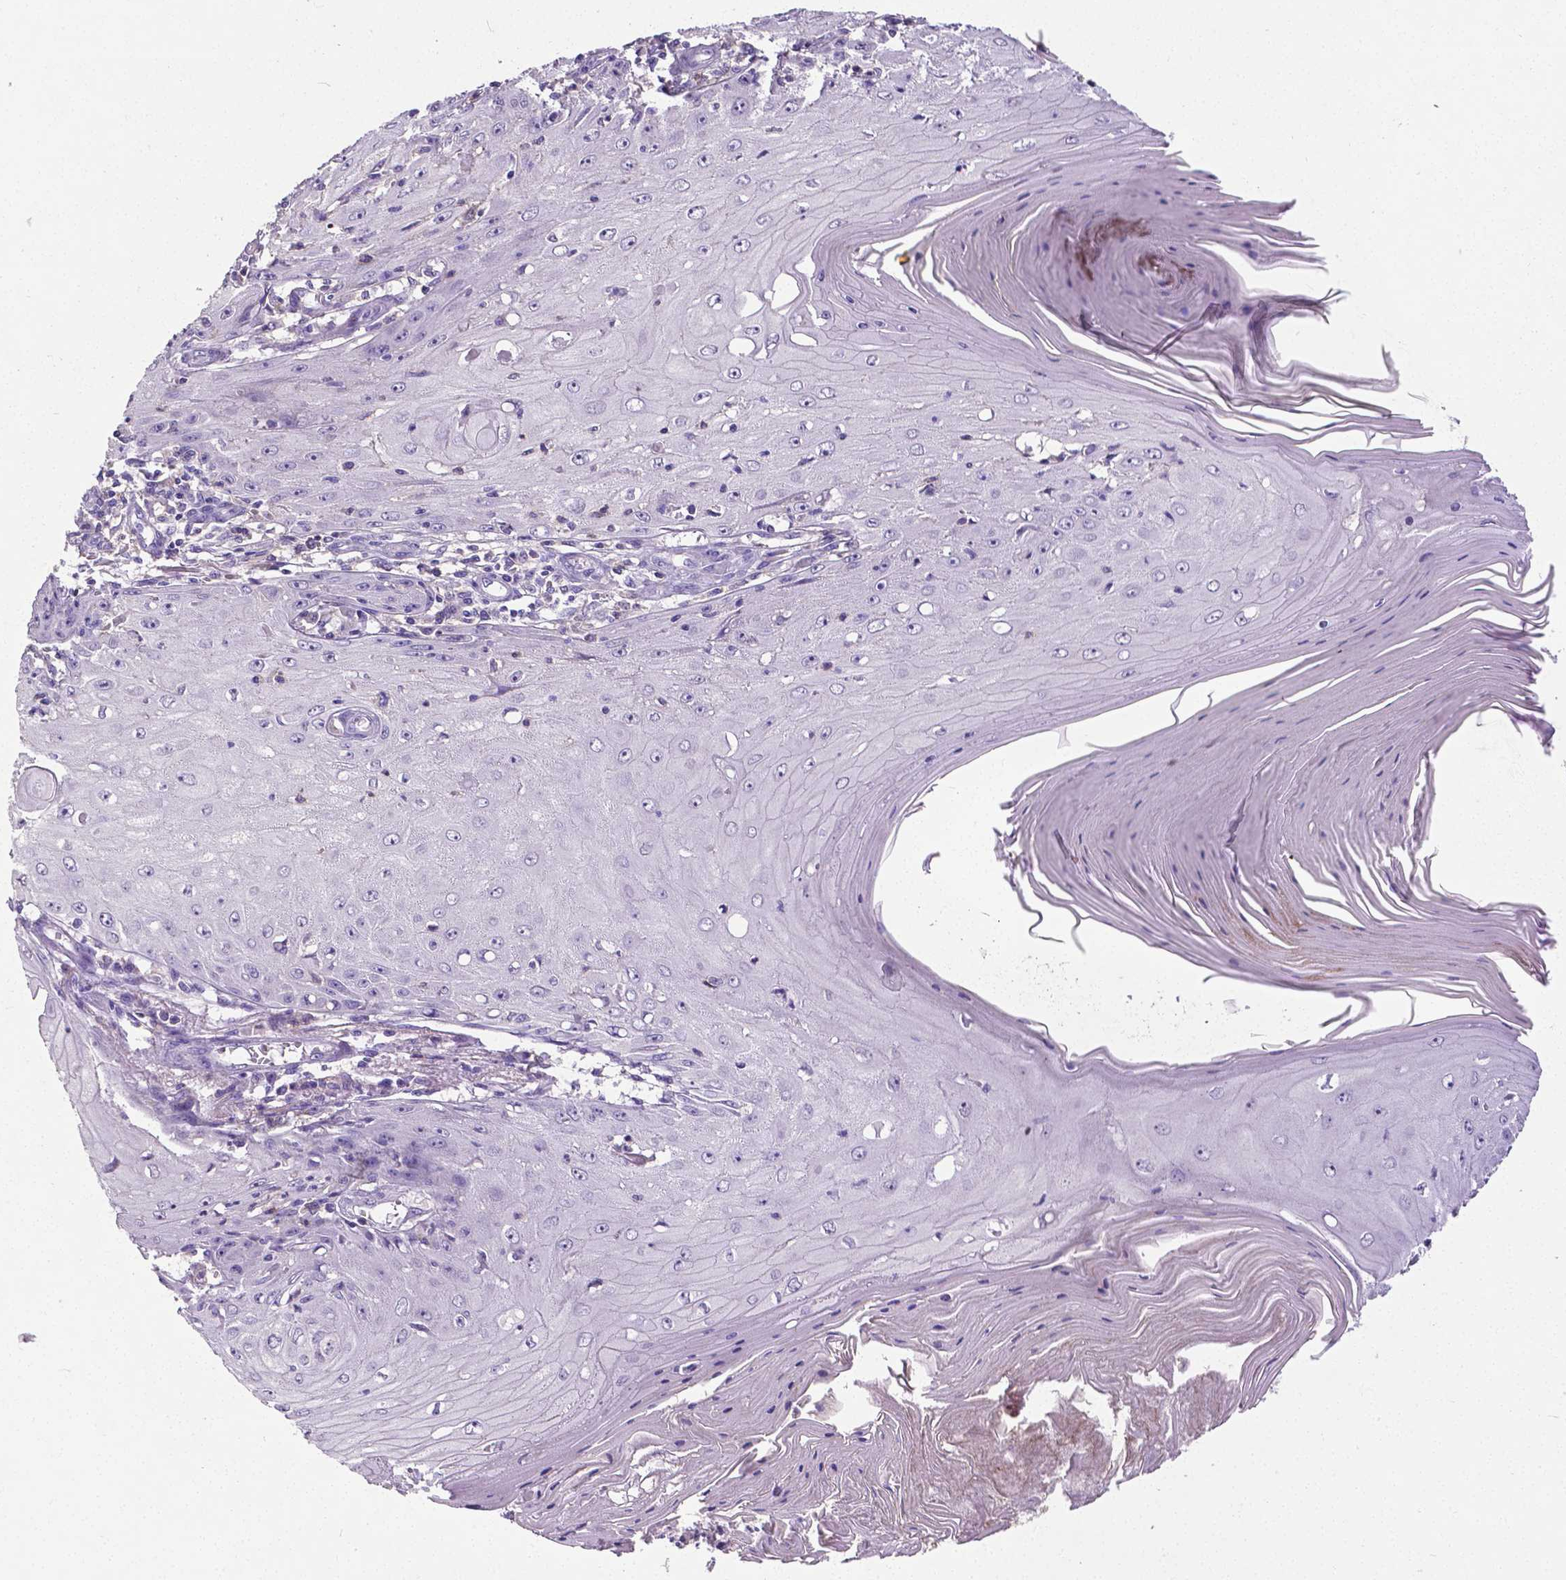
{"staining": {"intensity": "negative", "quantity": "none", "location": "none"}, "tissue": "skin cancer", "cell_type": "Tumor cells", "image_type": "cancer", "snomed": [{"axis": "morphology", "description": "Squamous cell carcinoma, NOS"}, {"axis": "topography", "description": "Skin"}], "caption": "This is an immunohistochemistry (IHC) micrograph of human skin cancer (squamous cell carcinoma). There is no expression in tumor cells.", "gene": "CD4", "patient": {"sex": "female", "age": 73}}